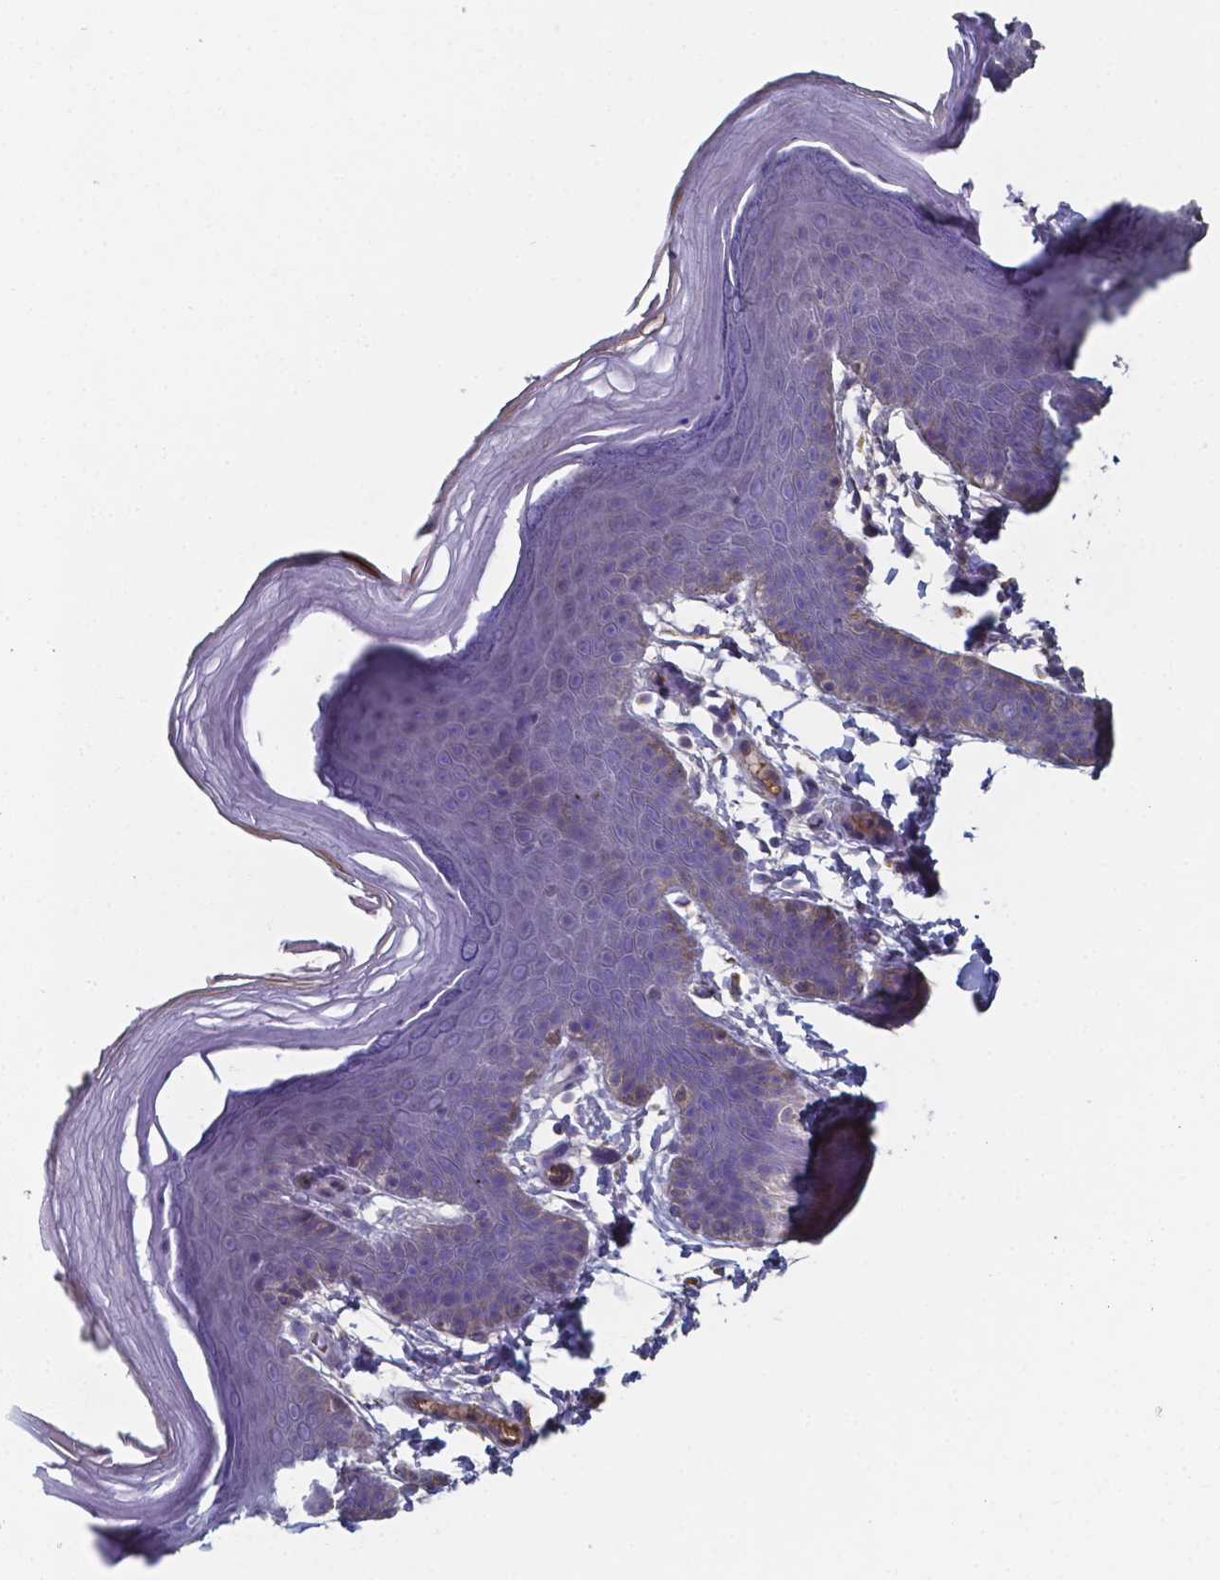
{"staining": {"intensity": "negative", "quantity": "none", "location": "none"}, "tissue": "skin", "cell_type": "Epidermal cells", "image_type": "normal", "snomed": [{"axis": "morphology", "description": "Normal tissue, NOS"}, {"axis": "topography", "description": "Anal"}], "caption": "Immunohistochemistry (IHC) of normal skin shows no staining in epidermal cells.", "gene": "BTBD17", "patient": {"sex": "male", "age": 53}}